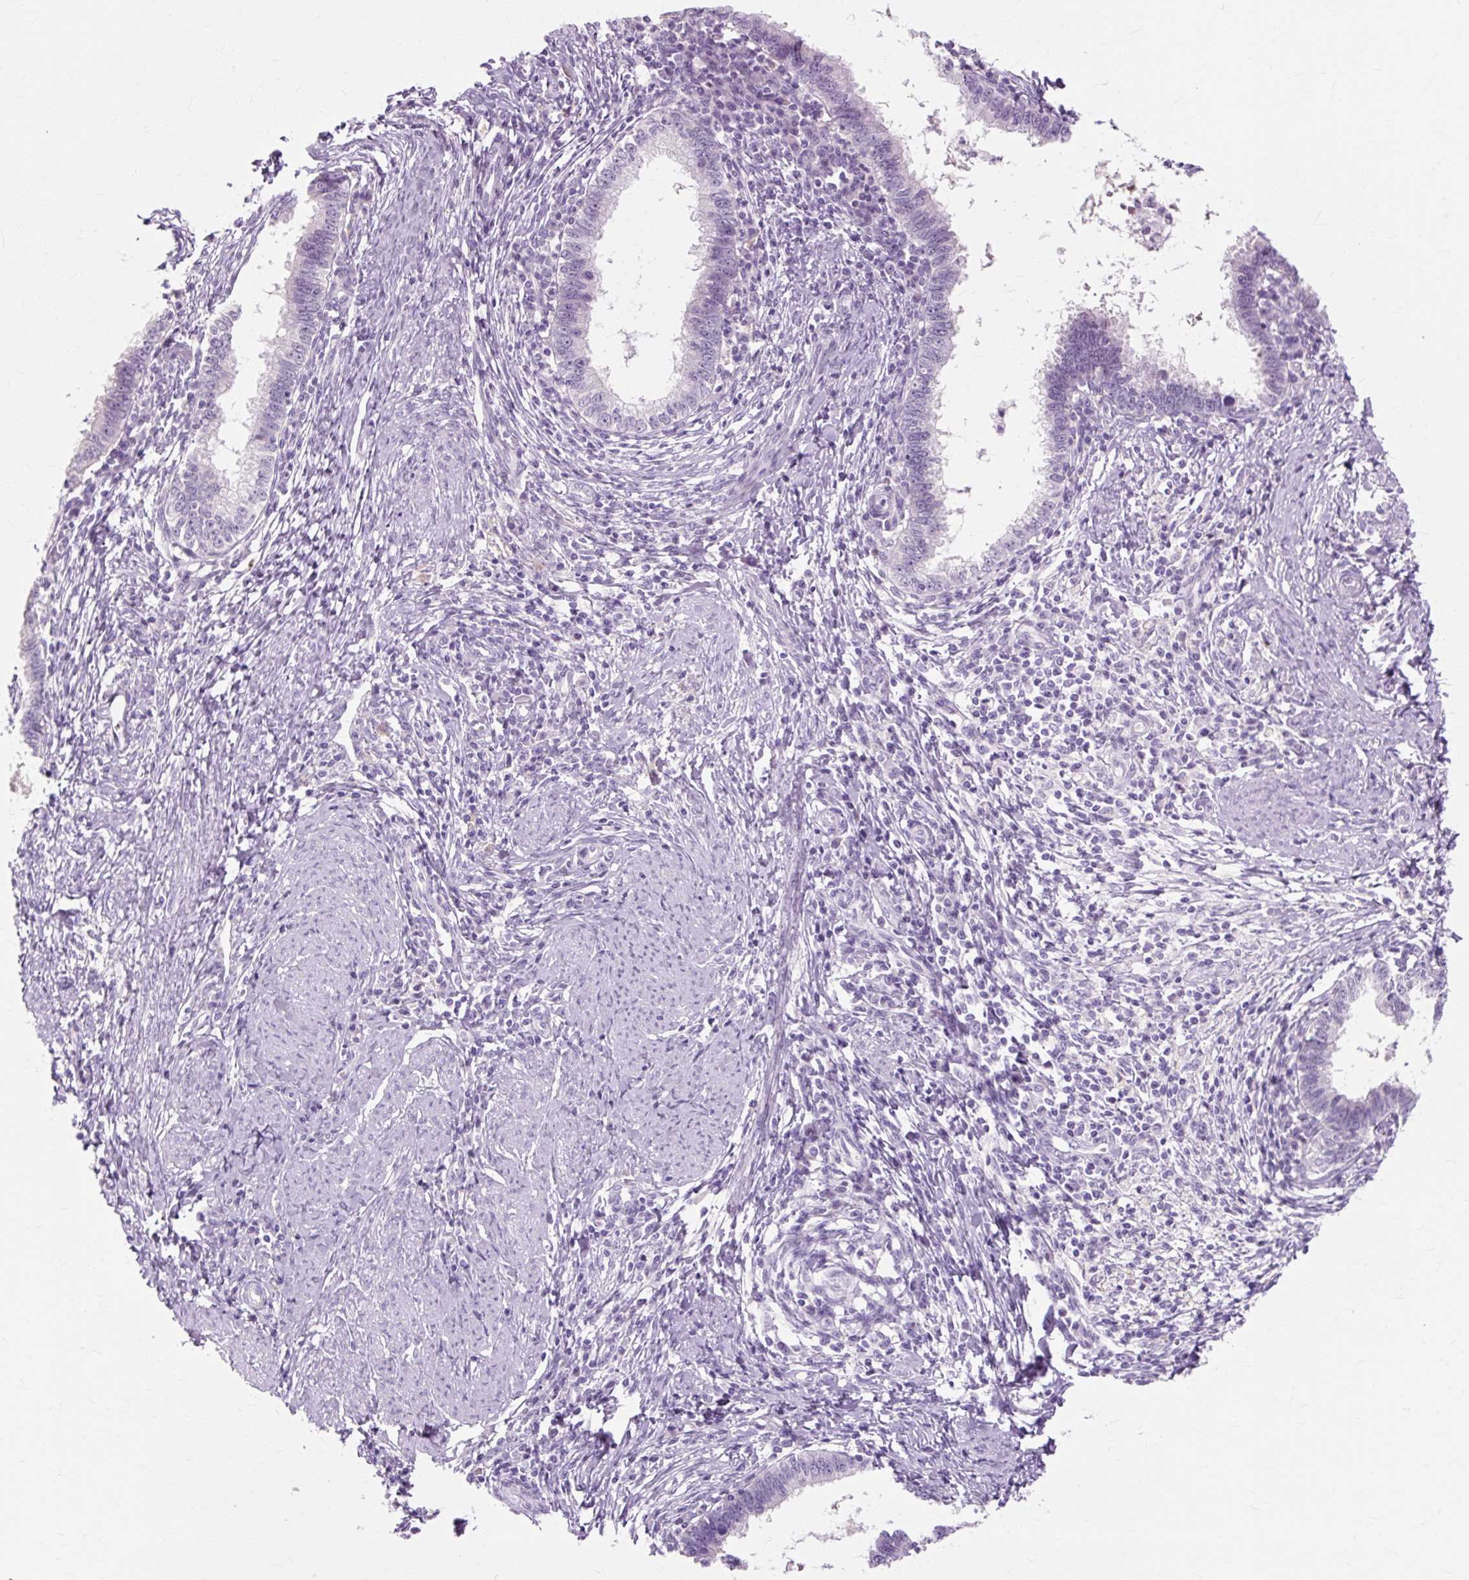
{"staining": {"intensity": "negative", "quantity": "none", "location": "none"}, "tissue": "cervical cancer", "cell_type": "Tumor cells", "image_type": "cancer", "snomed": [{"axis": "morphology", "description": "Adenocarcinoma, NOS"}, {"axis": "topography", "description": "Cervix"}], "caption": "Immunohistochemical staining of human cervical adenocarcinoma demonstrates no significant staining in tumor cells.", "gene": "IRX2", "patient": {"sex": "female", "age": 36}}